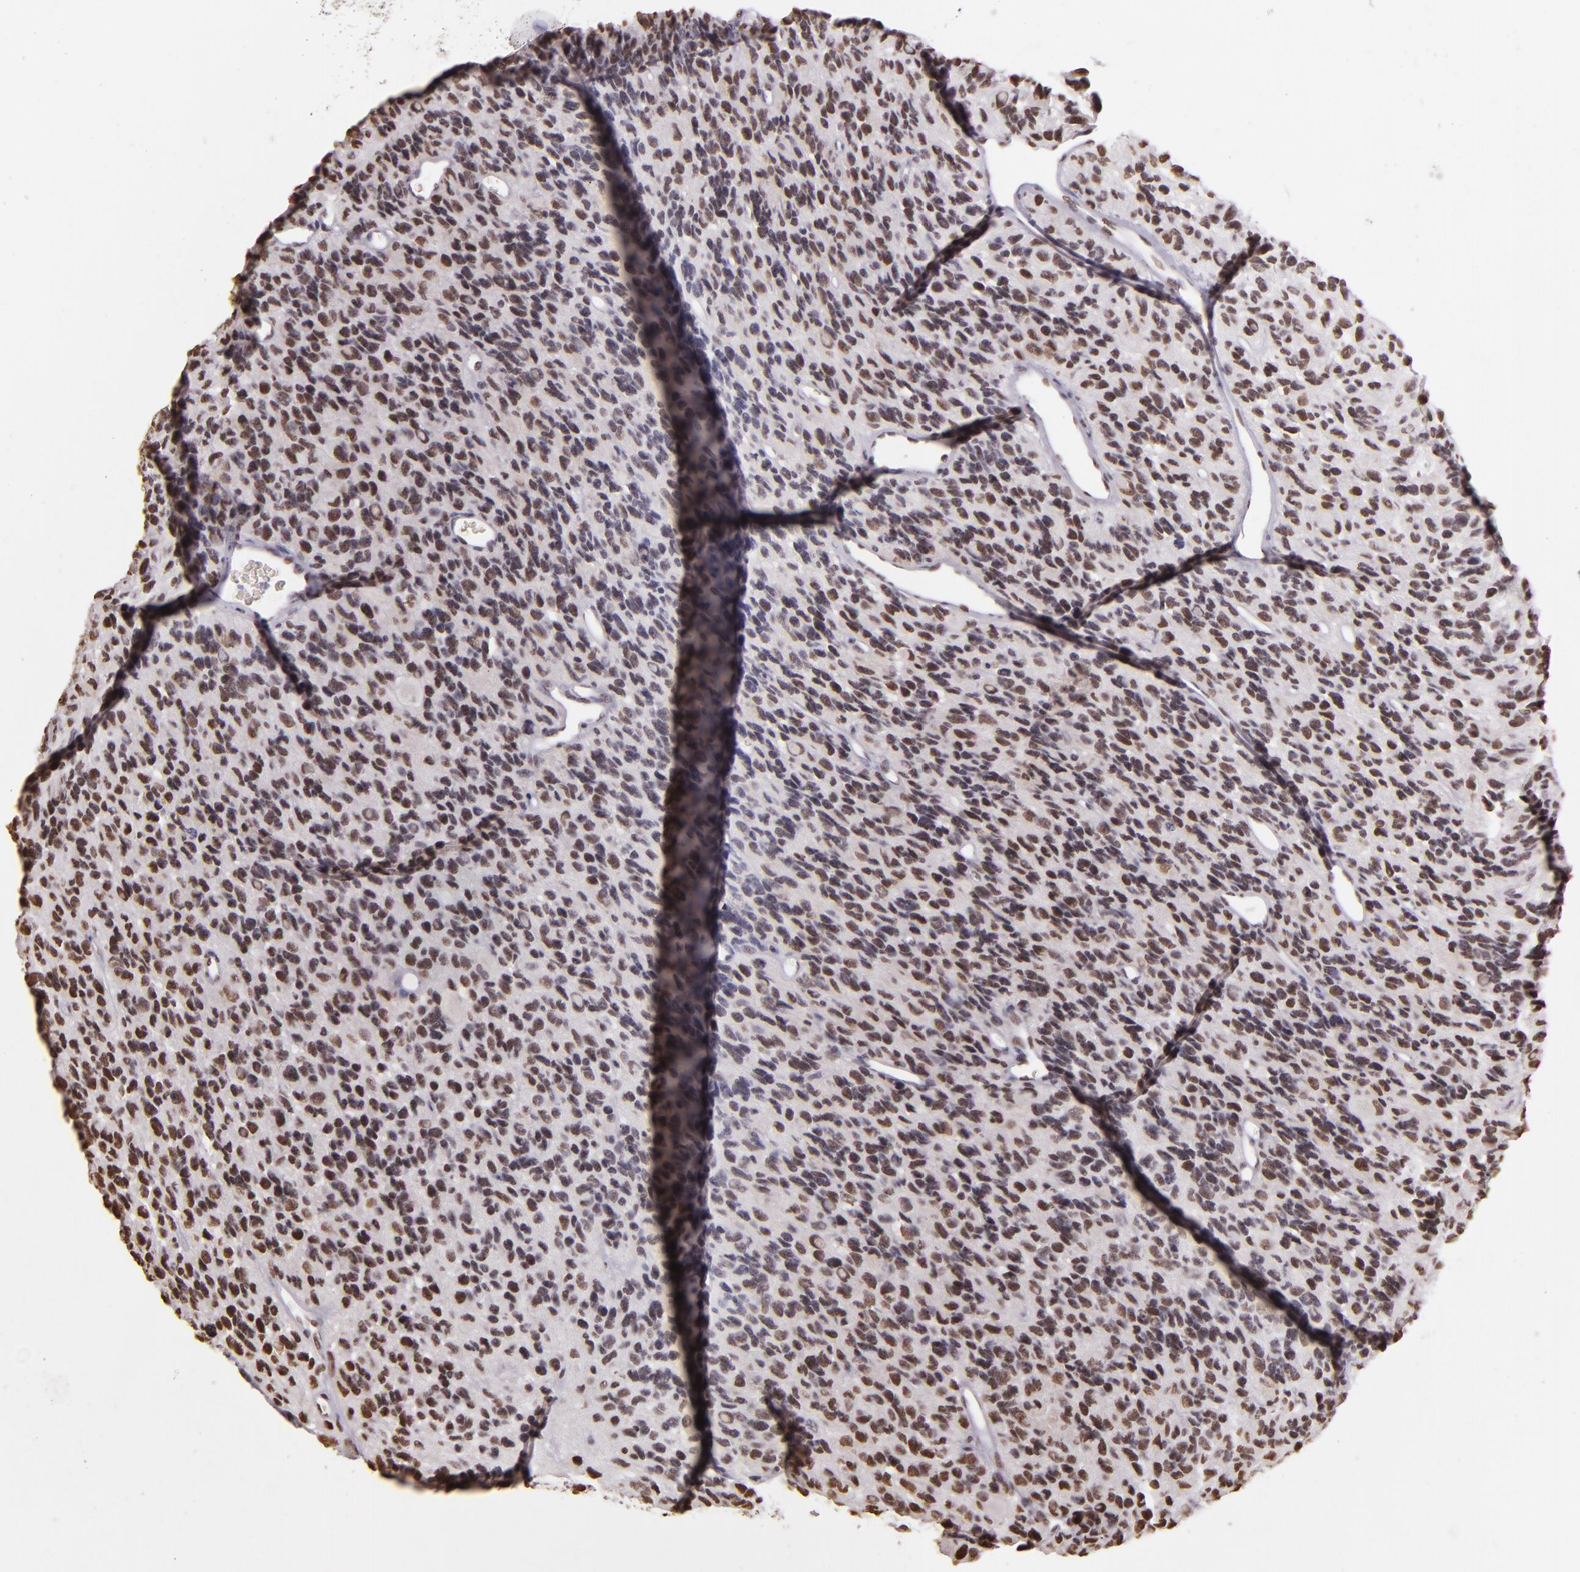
{"staining": {"intensity": "weak", "quantity": ">75%", "location": "nuclear"}, "tissue": "glioma", "cell_type": "Tumor cells", "image_type": "cancer", "snomed": [{"axis": "morphology", "description": "Glioma, malignant, High grade"}, {"axis": "topography", "description": "Brain"}], "caption": "Immunohistochemical staining of glioma shows low levels of weak nuclear expression in approximately >75% of tumor cells.", "gene": "PAPOLA", "patient": {"sex": "male", "age": 77}}